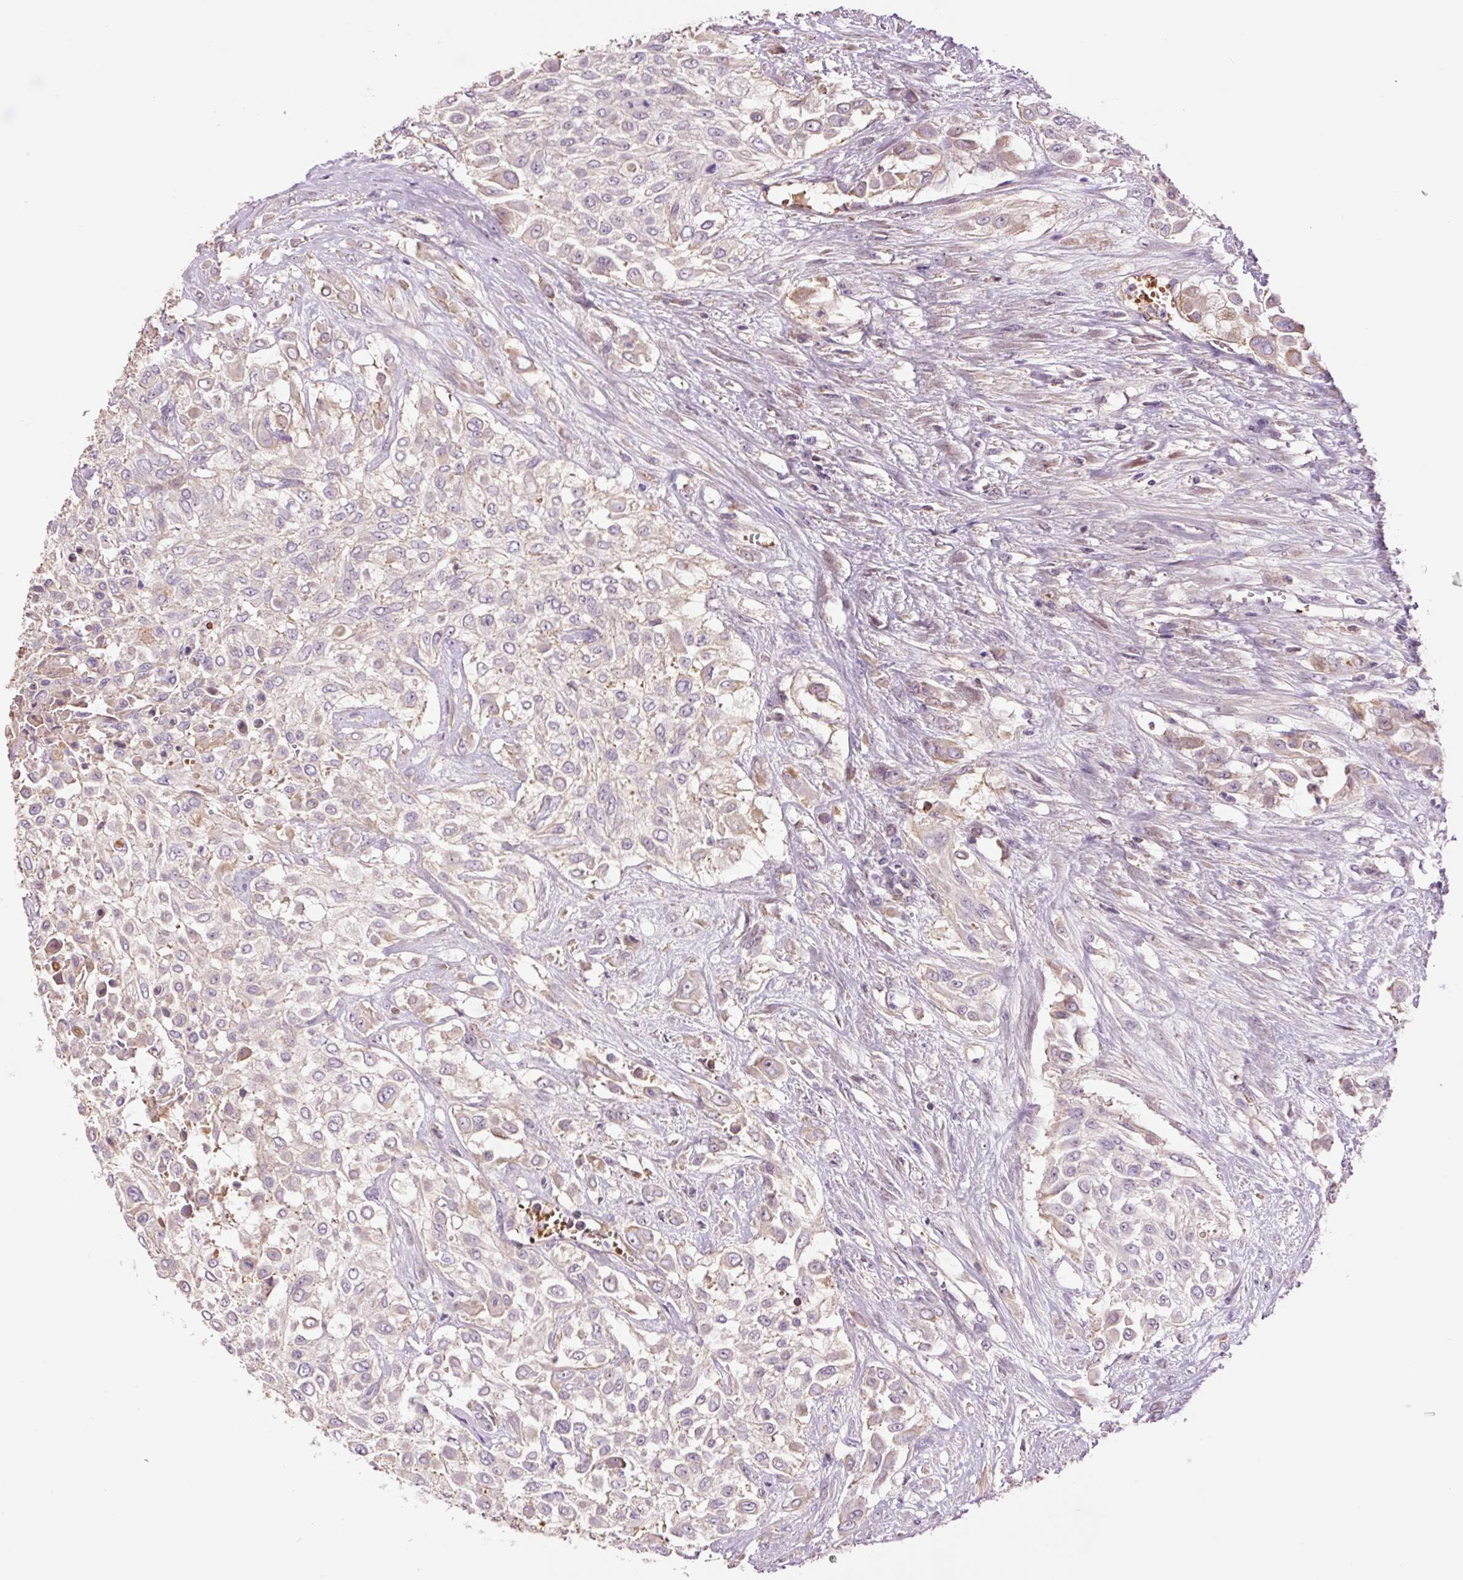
{"staining": {"intensity": "weak", "quantity": "<25%", "location": "cytoplasmic/membranous"}, "tissue": "urothelial cancer", "cell_type": "Tumor cells", "image_type": "cancer", "snomed": [{"axis": "morphology", "description": "Urothelial carcinoma, High grade"}, {"axis": "topography", "description": "Urinary bladder"}], "caption": "The image shows no staining of tumor cells in high-grade urothelial carcinoma.", "gene": "TMEM235", "patient": {"sex": "male", "age": 57}}